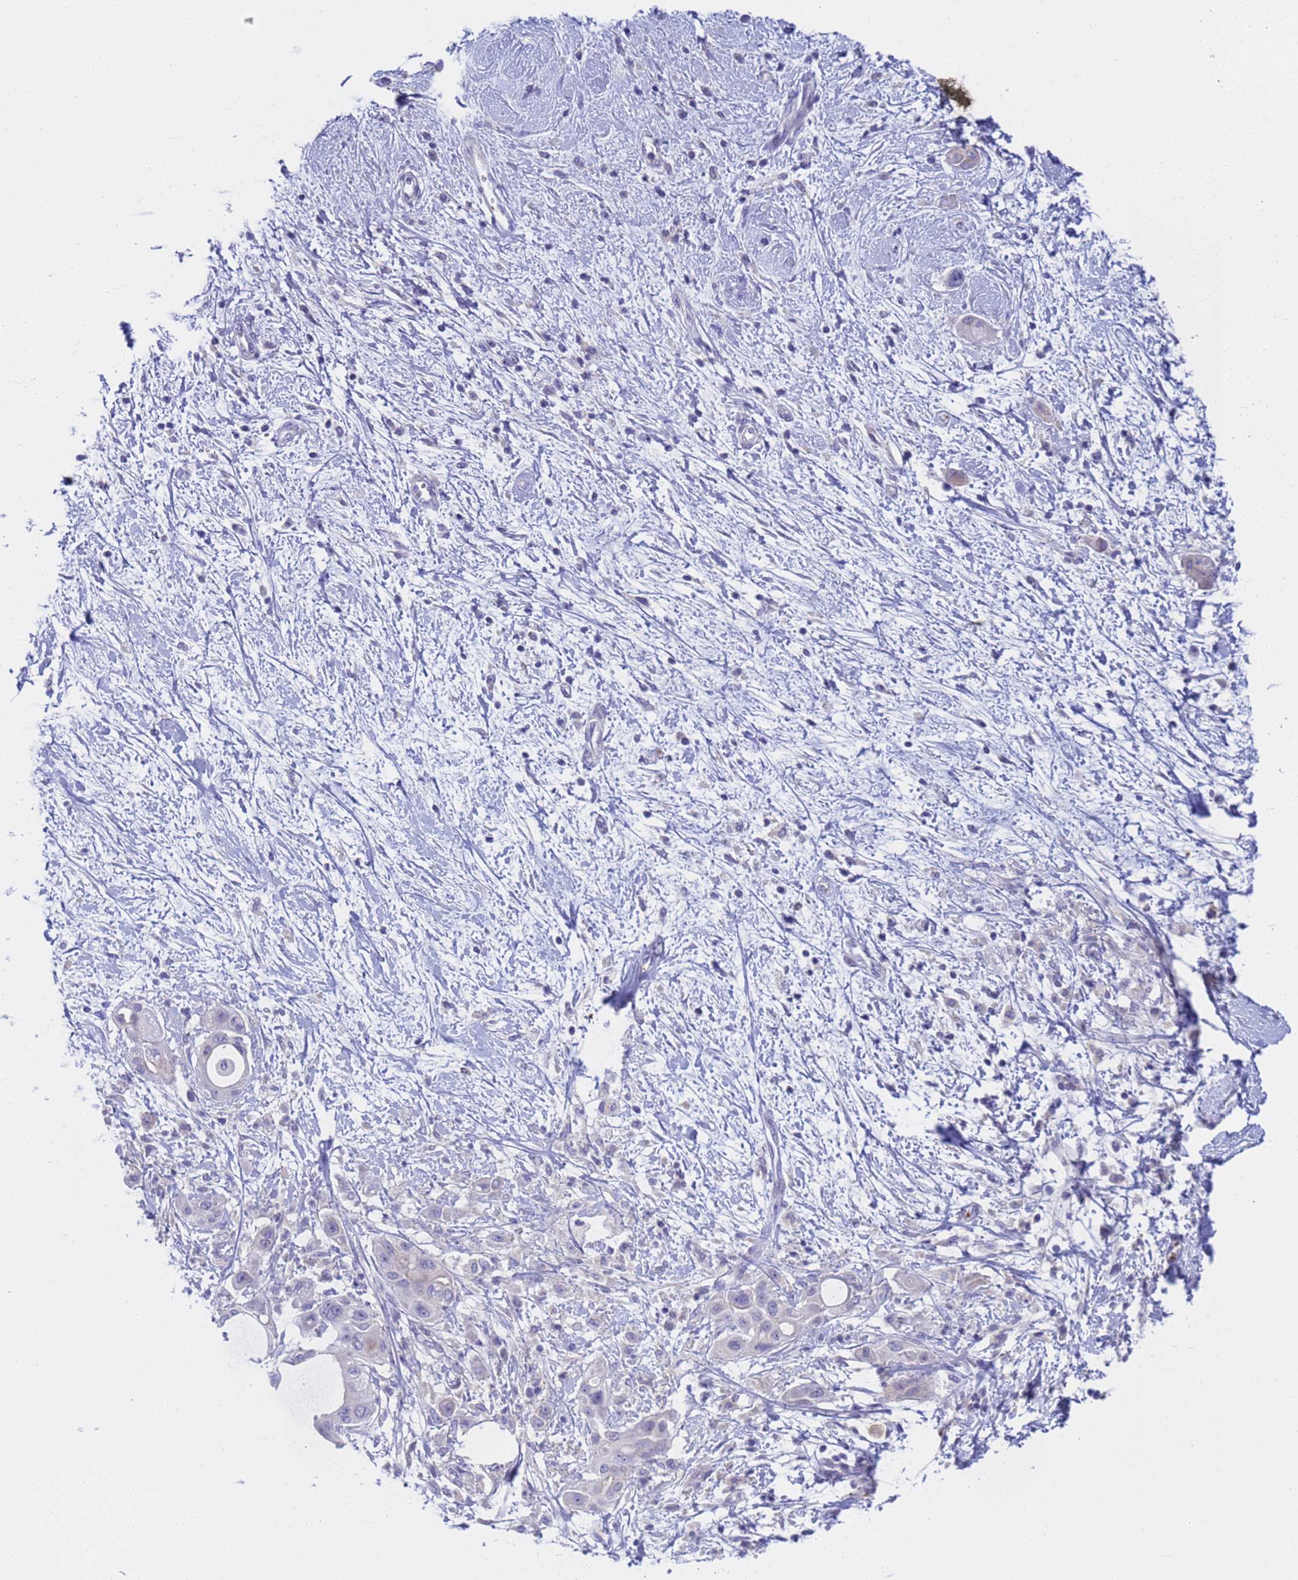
{"staining": {"intensity": "negative", "quantity": "none", "location": "none"}, "tissue": "pancreatic cancer", "cell_type": "Tumor cells", "image_type": "cancer", "snomed": [{"axis": "morphology", "description": "Adenocarcinoma, NOS"}, {"axis": "topography", "description": "Pancreas"}], "caption": "Histopathology image shows no protein expression in tumor cells of pancreatic cancer (adenocarcinoma) tissue.", "gene": "CAPN7", "patient": {"sex": "male", "age": 68}}